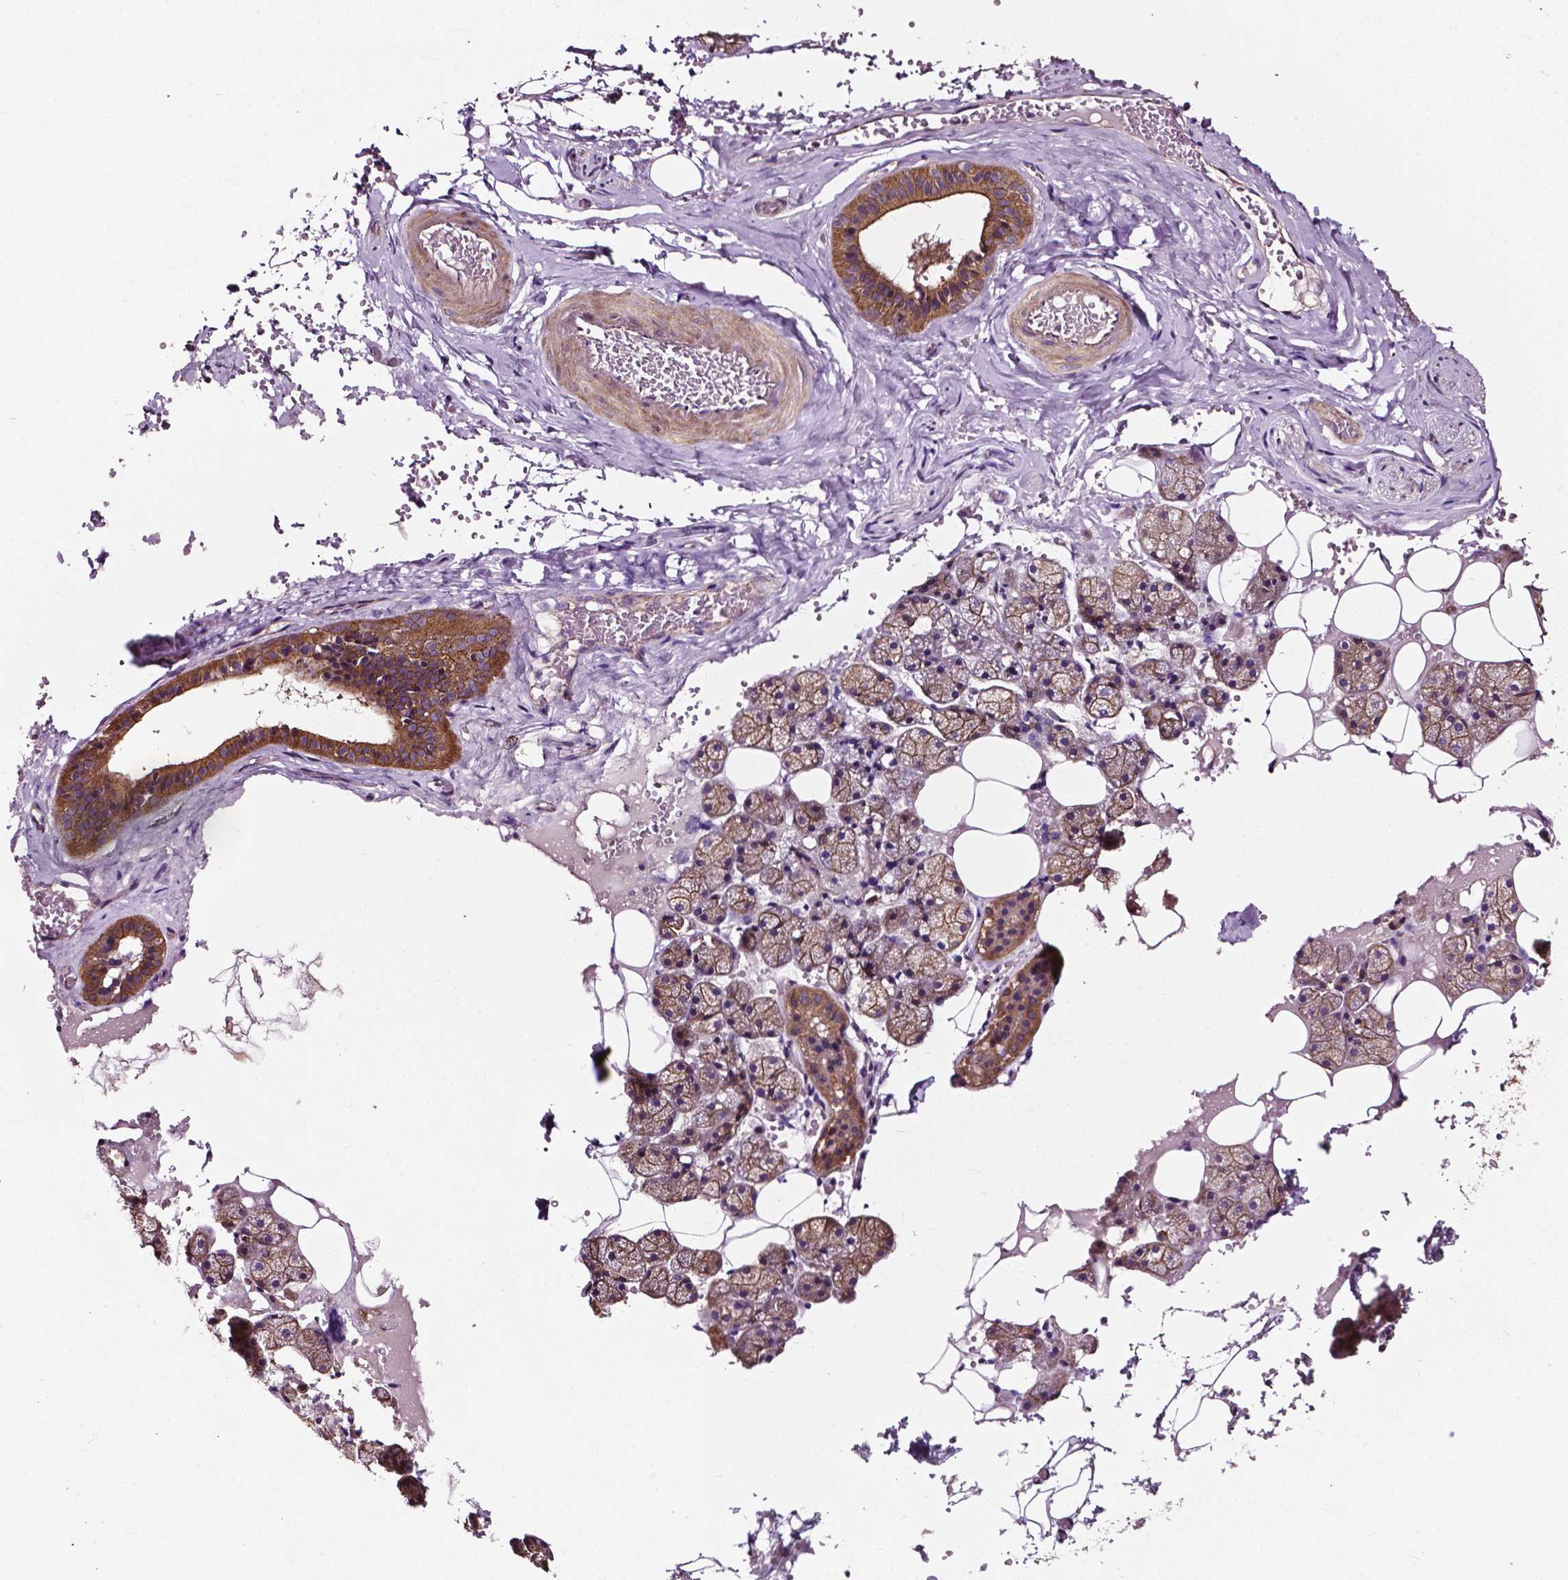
{"staining": {"intensity": "moderate", "quantity": ">75%", "location": "cytoplasmic/membranous"}, "tissue": "salivary gland", "cell_type": "Glandular cells", "image_type": "normal", "snomed": [{"axis": "morphology", "description": "Normal tissue, NOS"}, {"axis": "topography", "description": "Salivary gland"}], "caption": "Immunohistochemical staining of normal salivary gland demonstrates medium levels of moderate cytoplasmic/membranous positivity in approximately >75% of glandular cells. The staining was performed using DAB to visualize the protein expression in brown, while the nuclei were stained in blue with hematoxylin (Magnification: 20x).", "gene": "ATG16L1", "patient": {"sex": "male", "age": 38}}